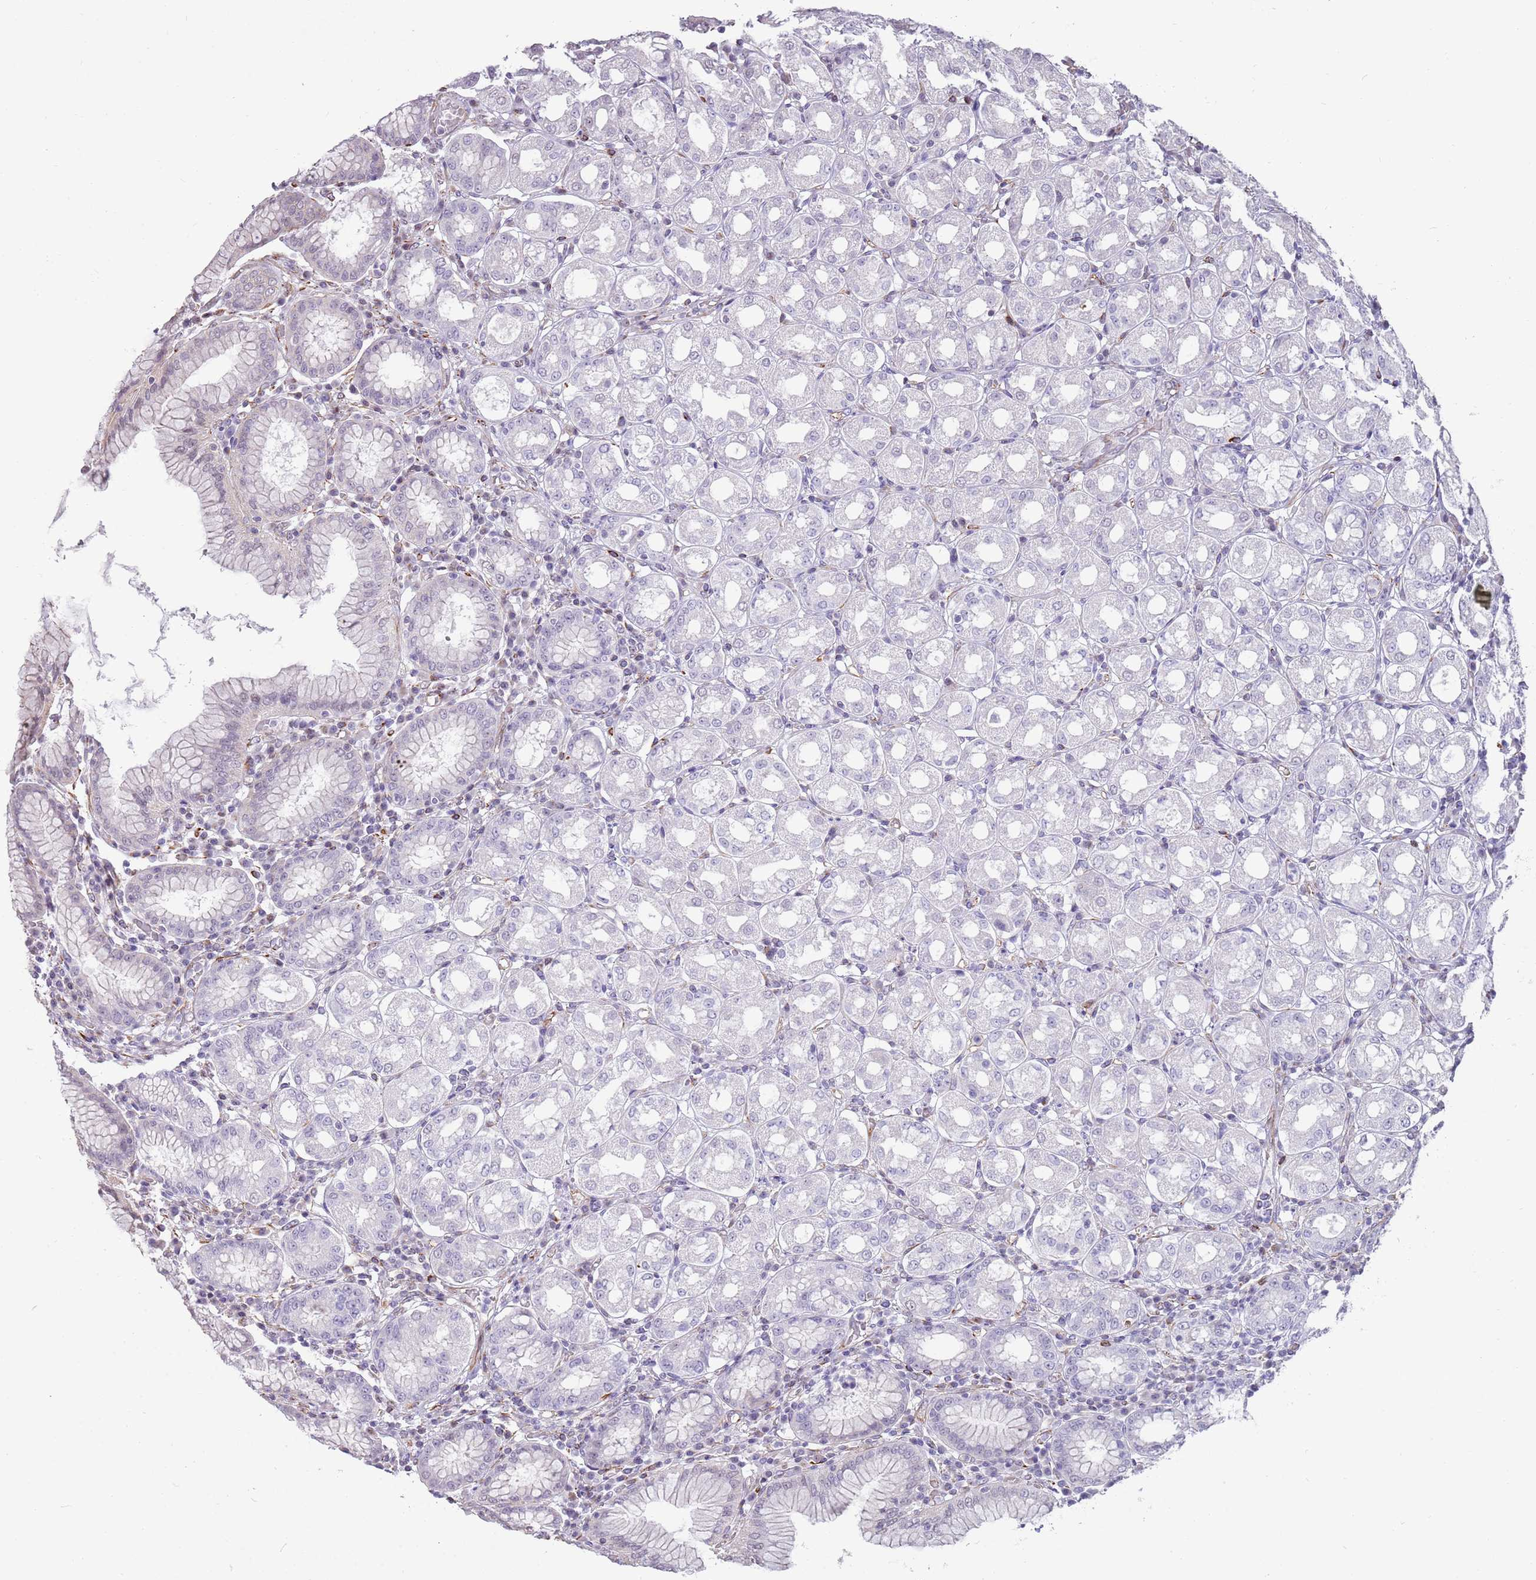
{"staining": {"intensity": "negative", "quantity": "none", "location": "none"}, "tissue": "stomach", "cell_type": "Glandular cells", "image_type": "normal", "snomed": [{"axis": "morphology", "description": "Normal tissue, NOS"}, {"axis": "topography", "description": "Stomach"}, {"axis": "topography", "description": "Stomach, lower"}], "caption": "Stomach stained for a protein using IHC shows no positivity glandular cells.", "gene": "ENSG00000271254", "patient": {"sex": "female", "age": 56}}